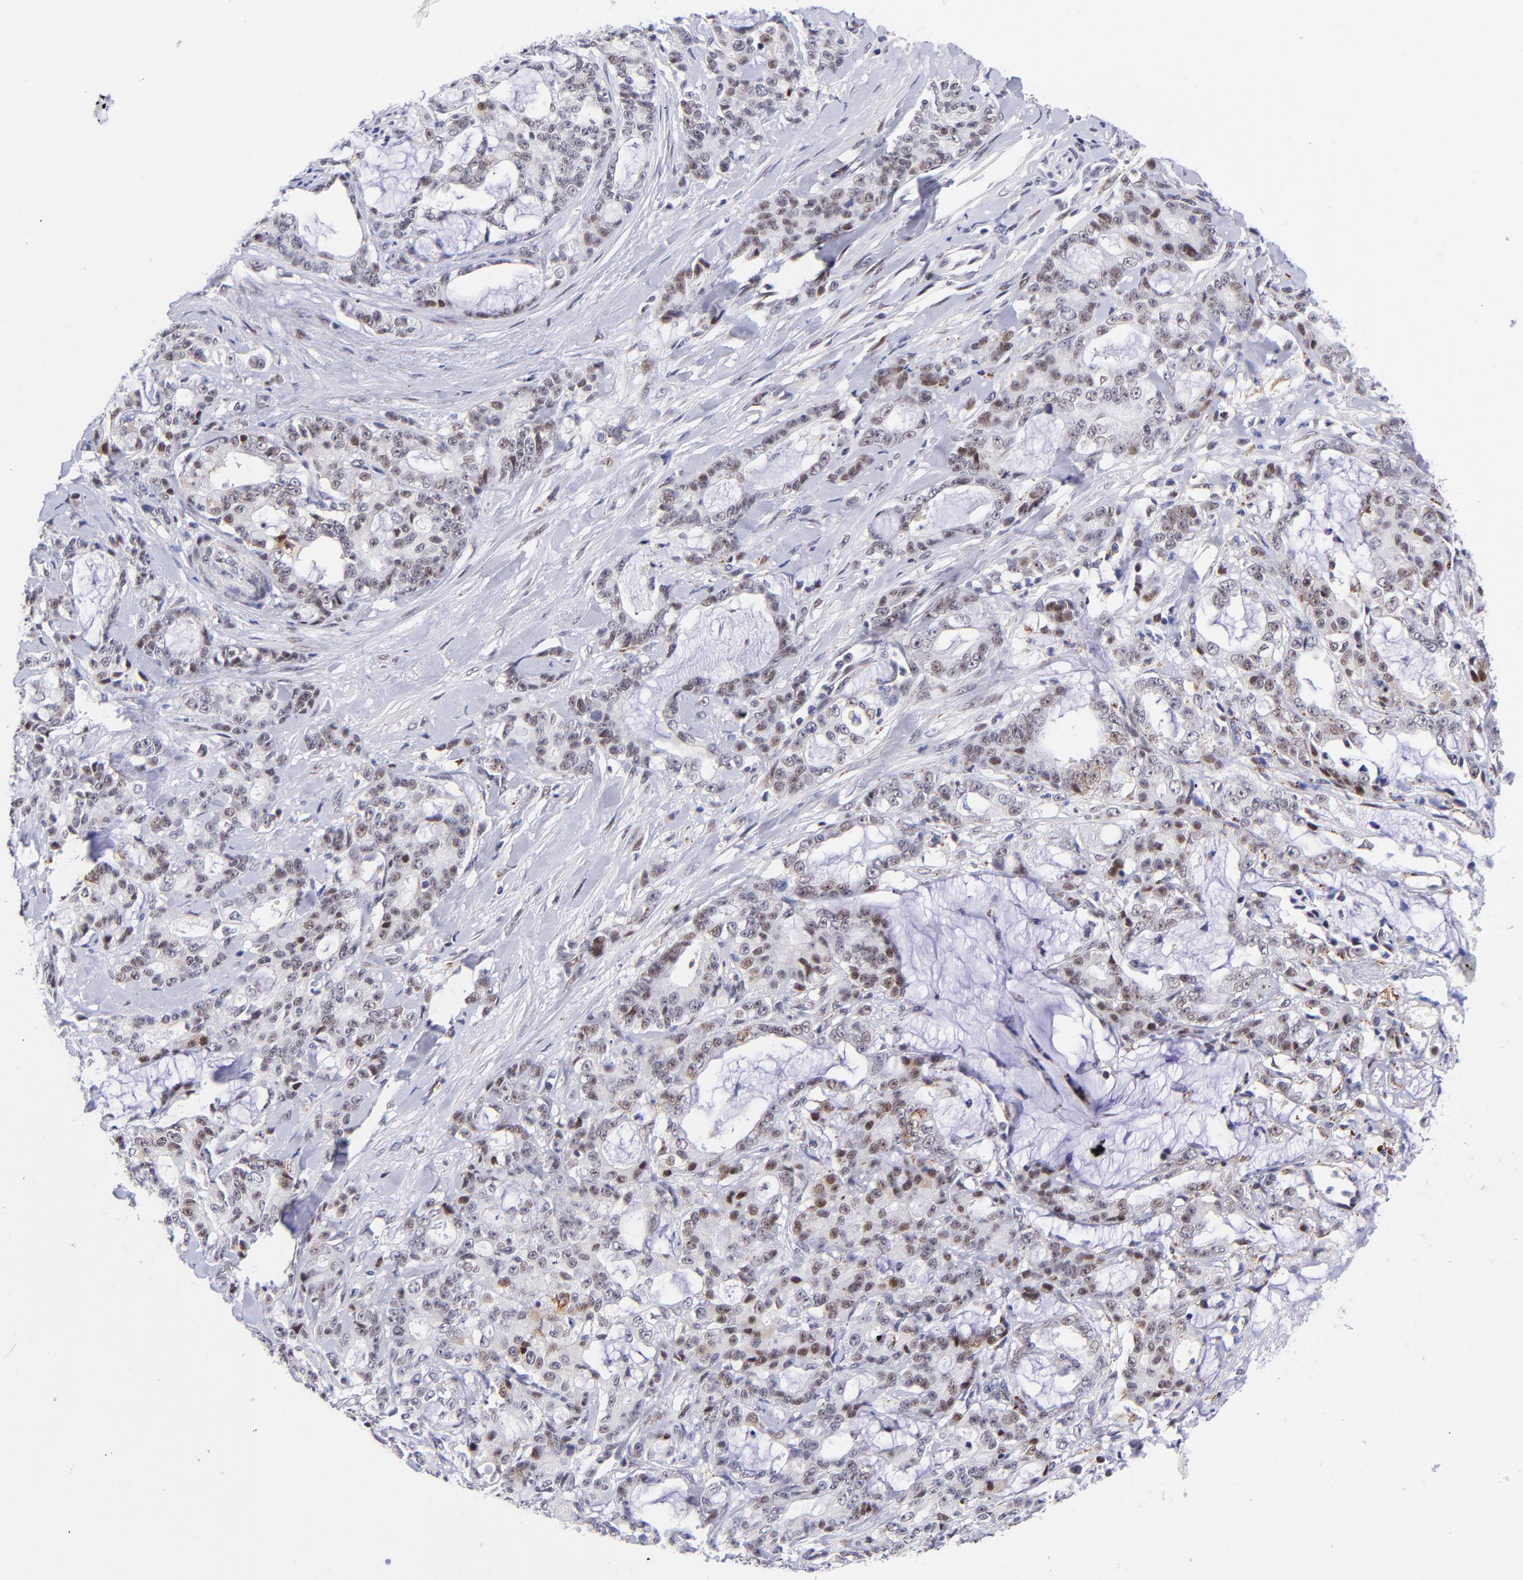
{"staining": {"intensity": "strong", "quantity": "25%-75%", "location": "cytoplasmic/membranous"}, "tissue": "pancreatic cancer", "cell_type": "Tumor cells", "image_type": "cancer", "snomed": [{"axis": "morphology", "description": "Adenocarcinoma, NOS"}, {"axis": "topography", "description": "Pancreas"}], "caption": "About 25%-75% of tumor cells in pancreatic adenocarcinoma display strong cytoplasmic/membranous protein expression as visualized by brown immunohistochemical staining.", "gene": "SOX6", "patient": {"sex": "female", "age": 73}}